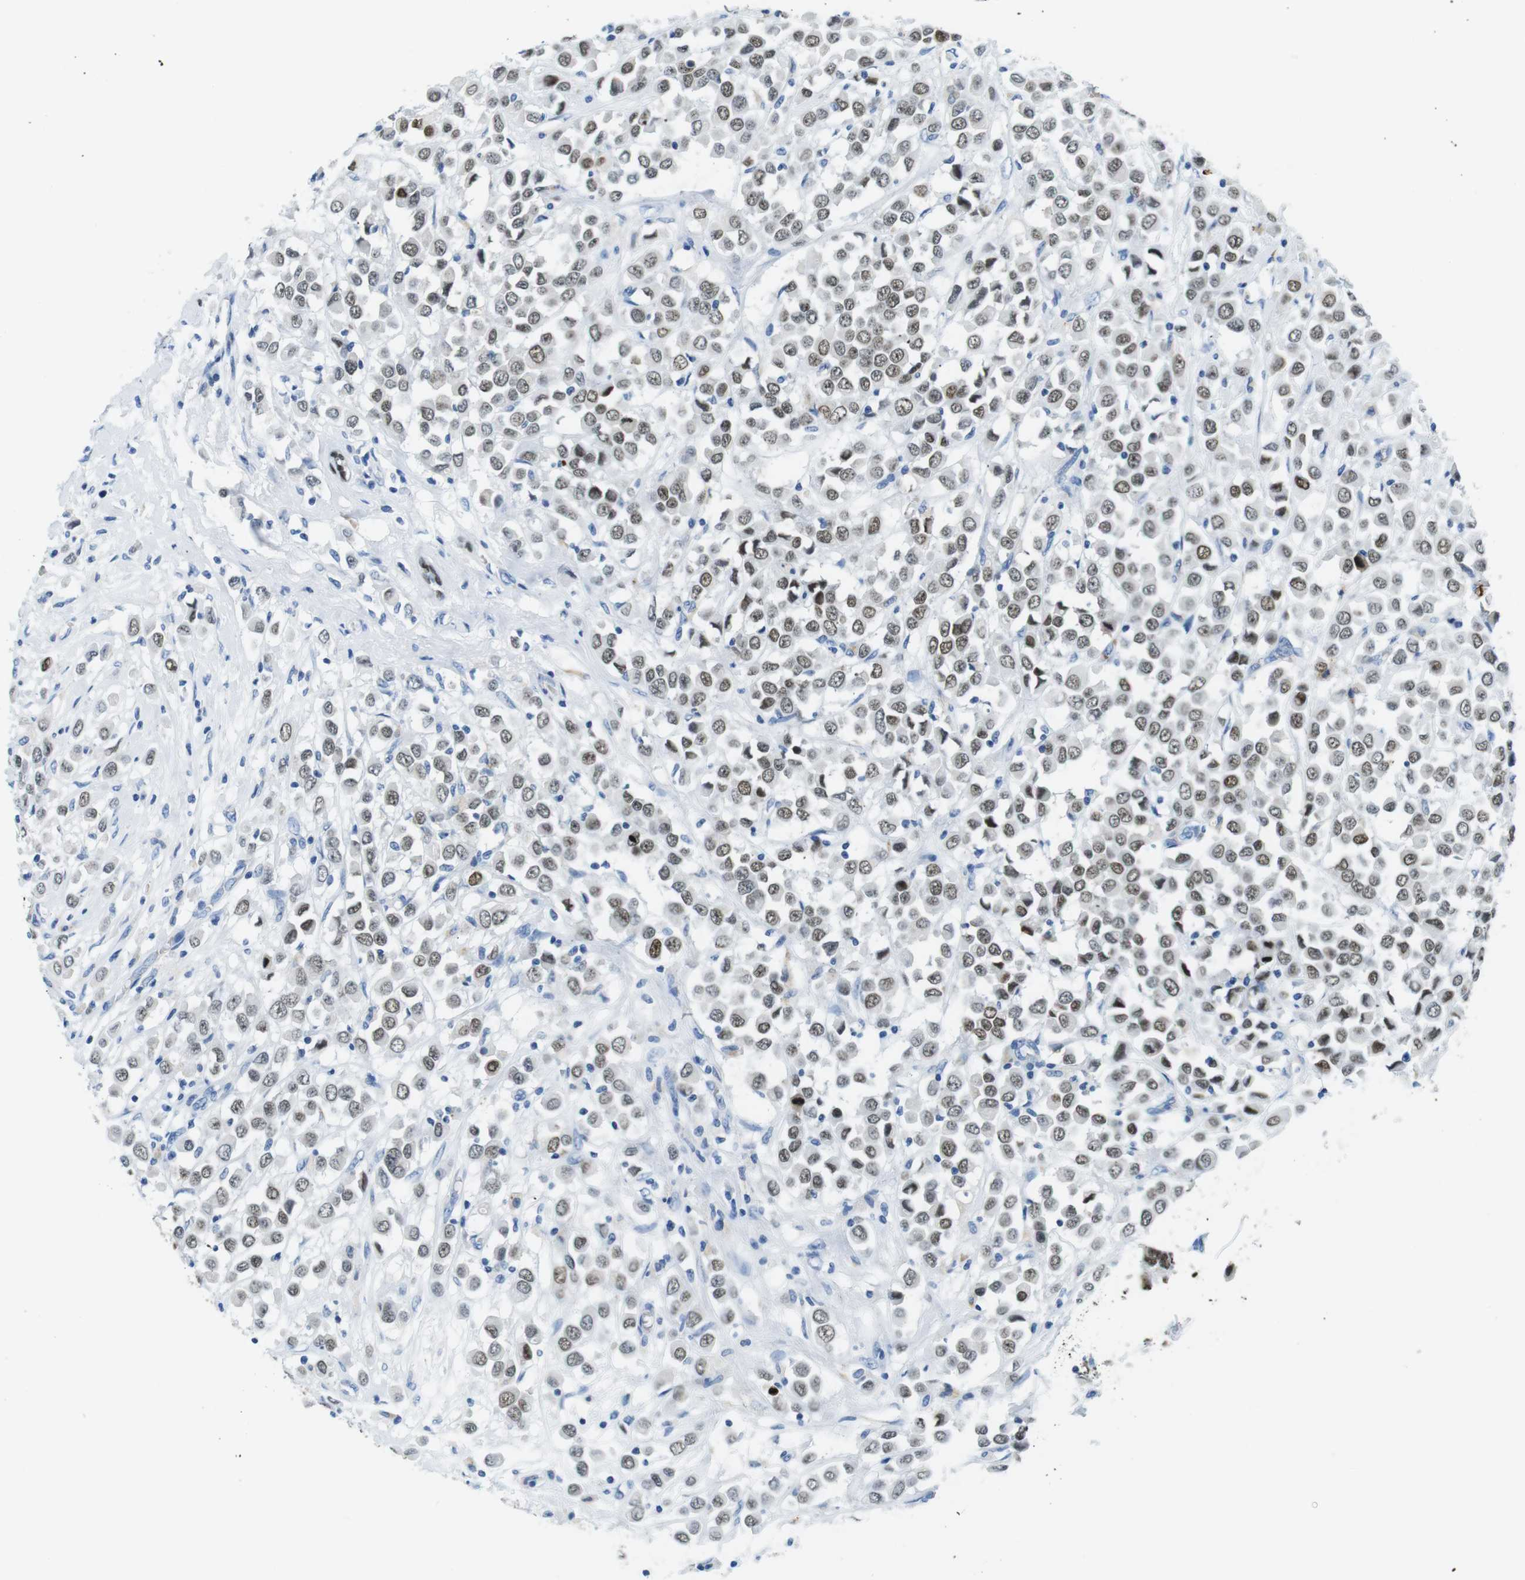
{"staining": {"intensity": "moderate", "quantity": "25%-75%", "location": "nuclear"}, "tissue": "breast cancer", "cell_type": "Tumor cells", "image_type": "cancer", "snomed": [{"axis": "morphology", "description": "Duct carcinoma"}, {"axis": "topography", "description": "Breast"}], "caption": "An immunohistochemistry (IHC) histopathology image of tumor tissue is shown. Protein staining in brown shows moderate nuclear positivity in infiltrating ductal carcinoma (breast) within tumor cells.", "gene": "TFAP2C", "patient": {"sex": "female", "age": 61}}